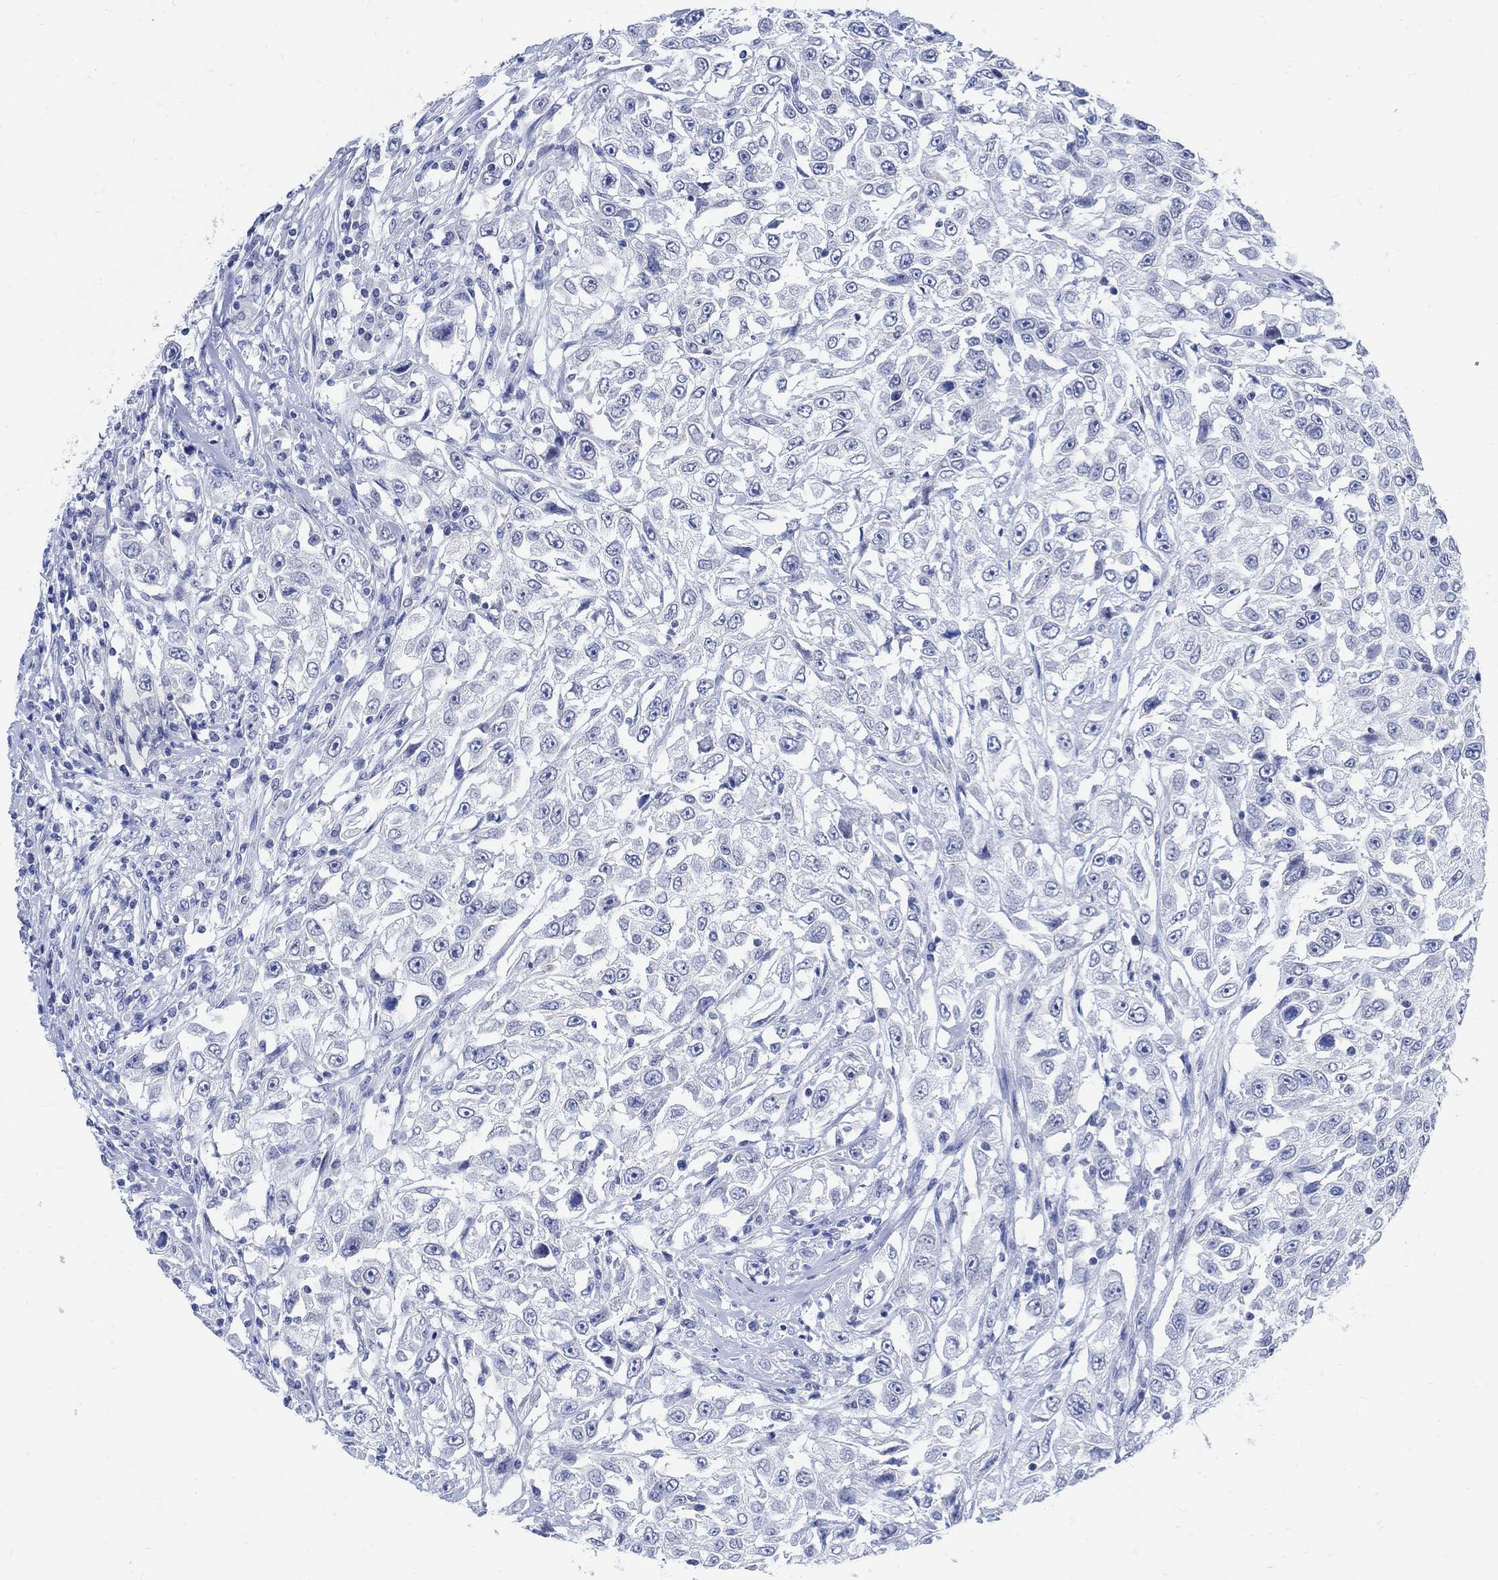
{"staining": {"intensity": "negative", "quantity": "none", "location": "none"}, "tissue": "urothelial cancer", "cell_type": "Tumor cells", "image_type": "cancer", "snomed": [{"axis": "morphology", "description": "Urothelial carcinoma, High grade"}, {"axis": "topography", "description": "Urinary bladder"}], "caption": "Urothelial cancer was stained to show a protein in brown. There is no significant expression in tumor cells.", "gene": "CAMK2N1", "patient": {"sex": "female", "age": 56}}